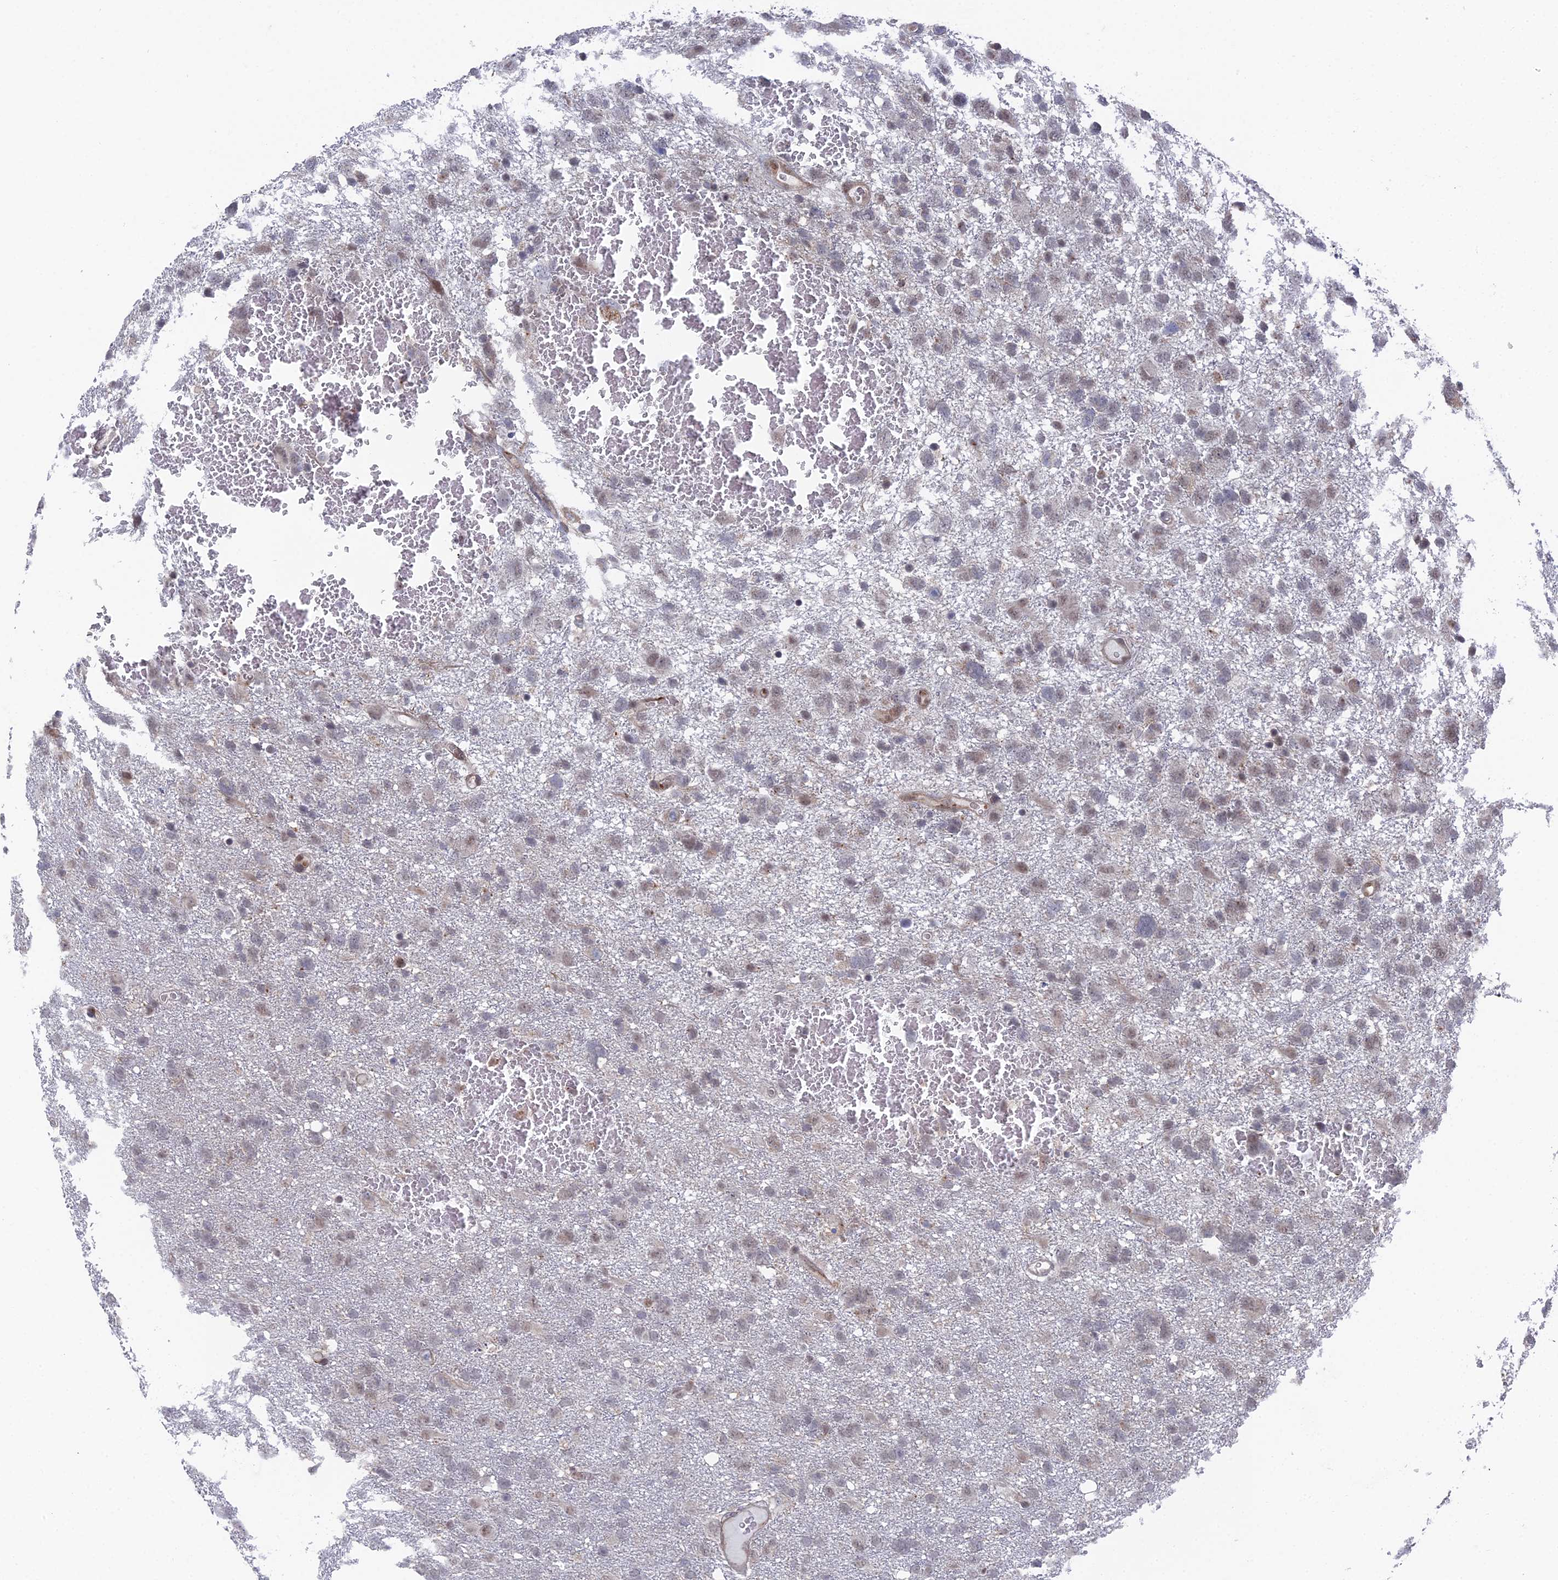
{"staining": {"intensity": "weak", "quantity": "<25%", "location": "cytoplasmic/membranous,nuclear"}, "tissue": "glioma", "cell_type": "Tumor cells", "image_type": "cancer", "snomed": [{"axis": "morphology", "description": "Glioma, malignant, High grade"}, {"axis": "topography", "description": "Brain"}], "caption": "IHC micrograph of human malignant high-grade glioma stained for a protein (brown), which exhibits no expression in tumor cells.", "gene": "FHIP2A", "patient": {"sex": "male", "age": 61}}